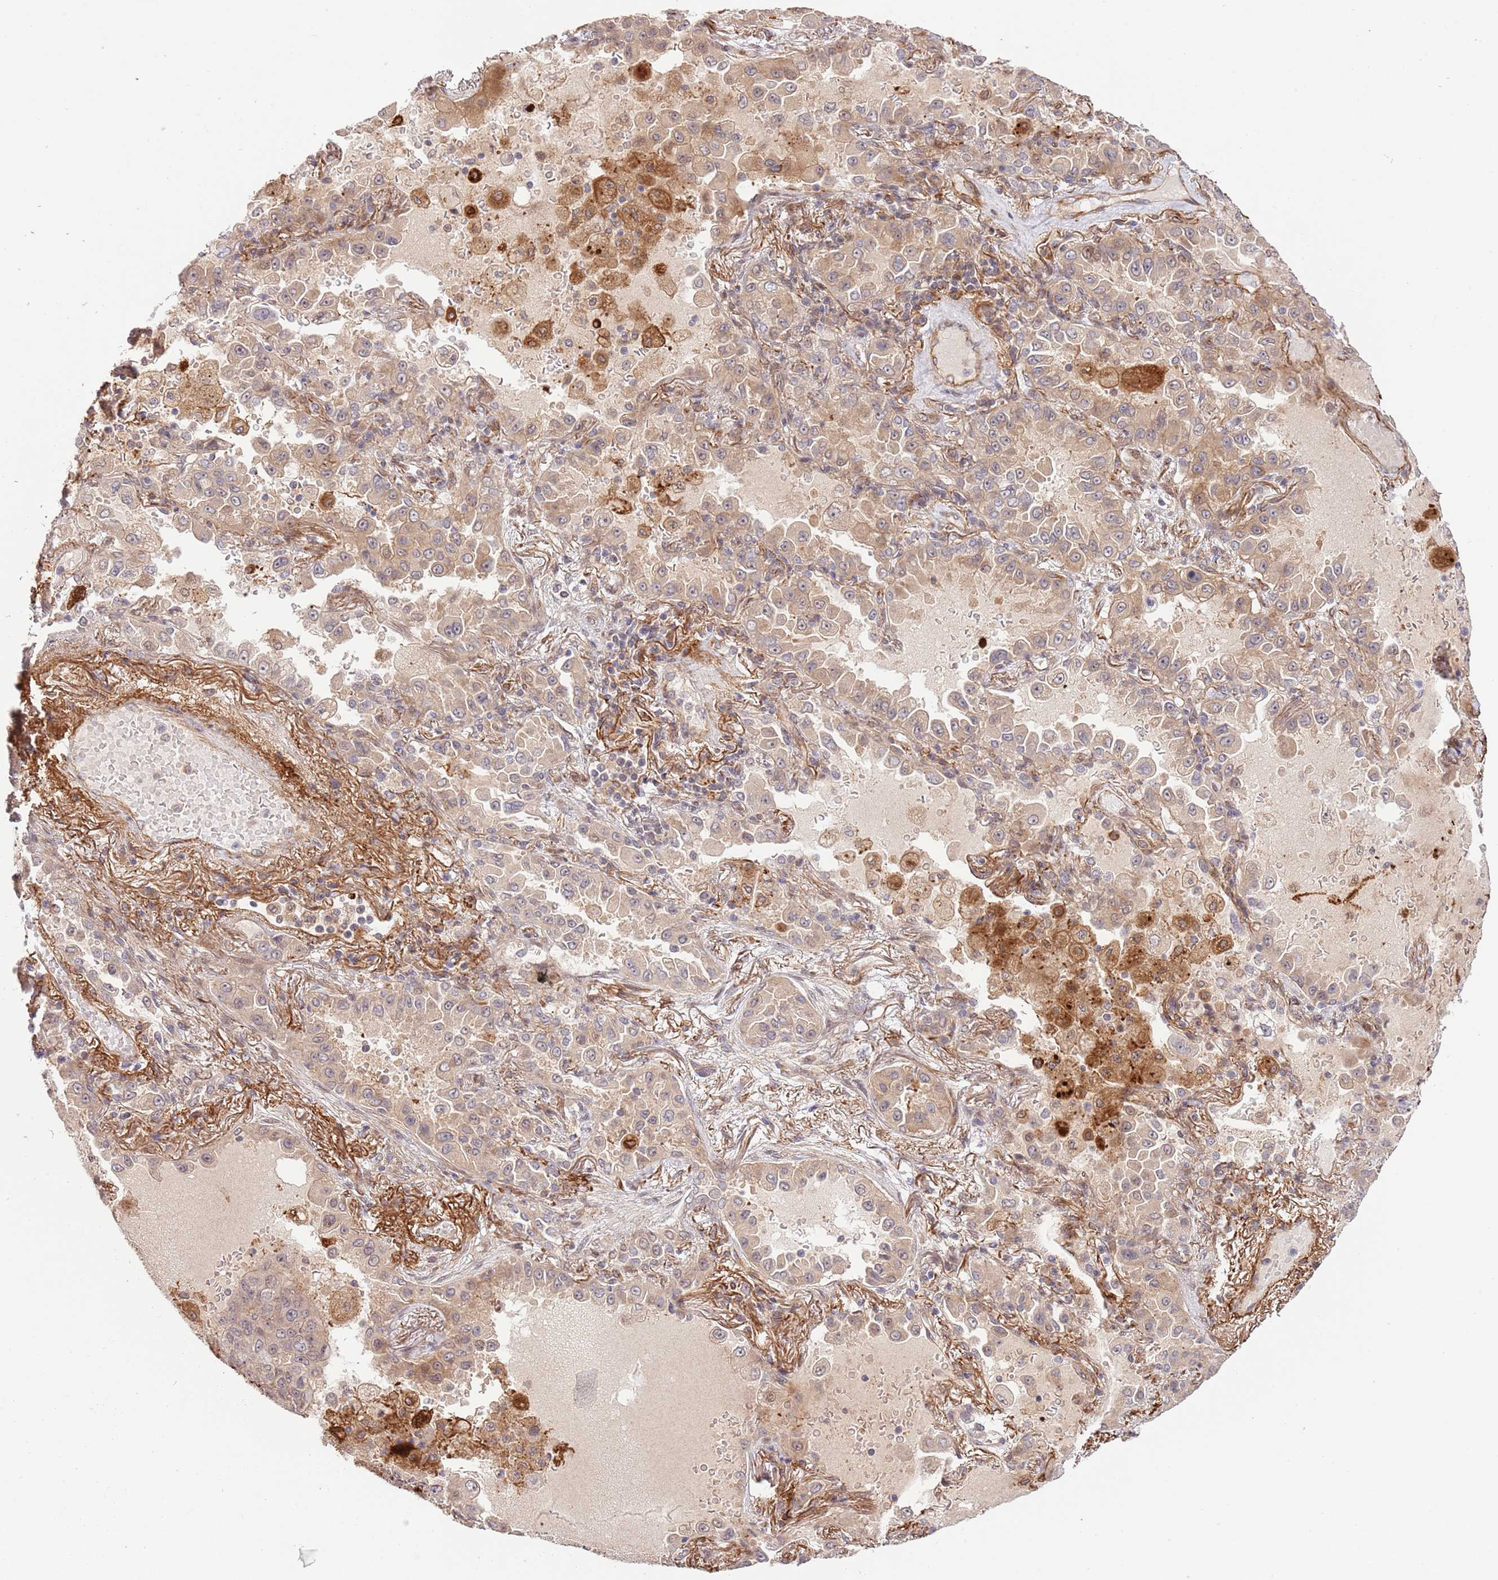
{"staining": {"intensity": "weak", "quantity": ">75%", "location": "cytoplasmic/membranous"}, "tissue": "lung cancer", "cell_type": "Tumor cells", "image_type": "cancer", "snomed": [{"axis": "morphology", "description": "Squamous cell carcinoma, NOS"}, {"axis": "topography", "description": "Lung"}], "caption": "Immunohistochemistry (DAB (3,3'-diaminobenzidine)) staining of lung cancer (squamous cell carcinoma) displays weak cytoplasmic/membranous protein staining in about >75% of tumor cells. (DAB (3,3'-diaminobenzidine) IHC, brown staining for protein, blue staining for nuclei).", "gene": "NEK3", "patient": {"sex": "male", "age": 74}}